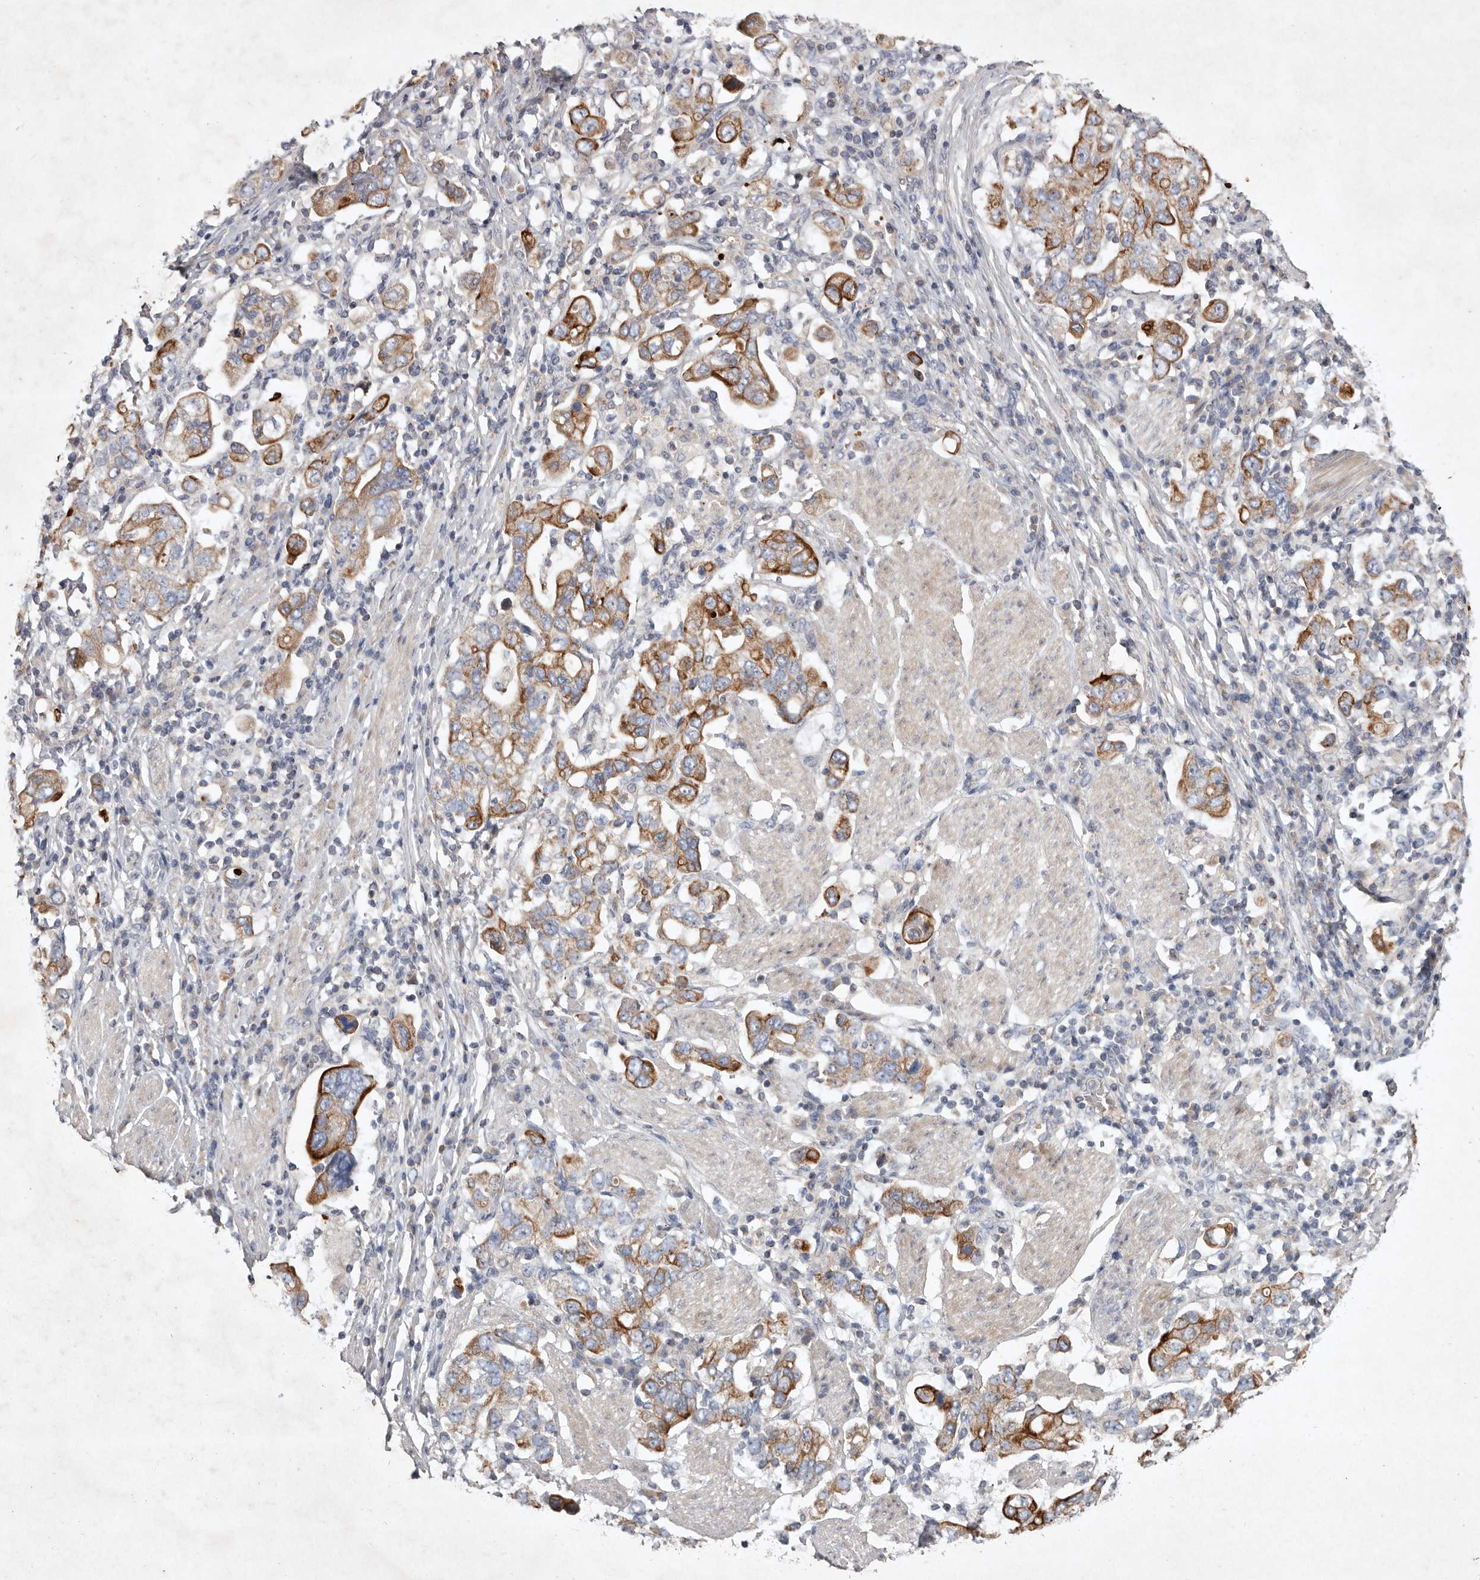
{"staining": {"intensity": "strong", "quantity": "25%-75%", "location": "cytoplasmic/membranous"}, "tissue": "stomach cancer", "cell_type": "Tumor cells", "image_type": "cancer", "snomed": [{"axis": "morphology", "description": "Adenocarcinoma, NOS"}, {"axis": "topography", "description": "Stomach, upper"}], "caption": "This micrograph reveals adenocarcinoma (stomach) stained with immunohistochemistry to label a protein in brown. The cytoplasmic/membranous of tumor cells show strong positivity for the protein. Nuclei are counter-stained blue.", "gene": "TNFSF14", "patient": {"sex": "male", "age": 62}}